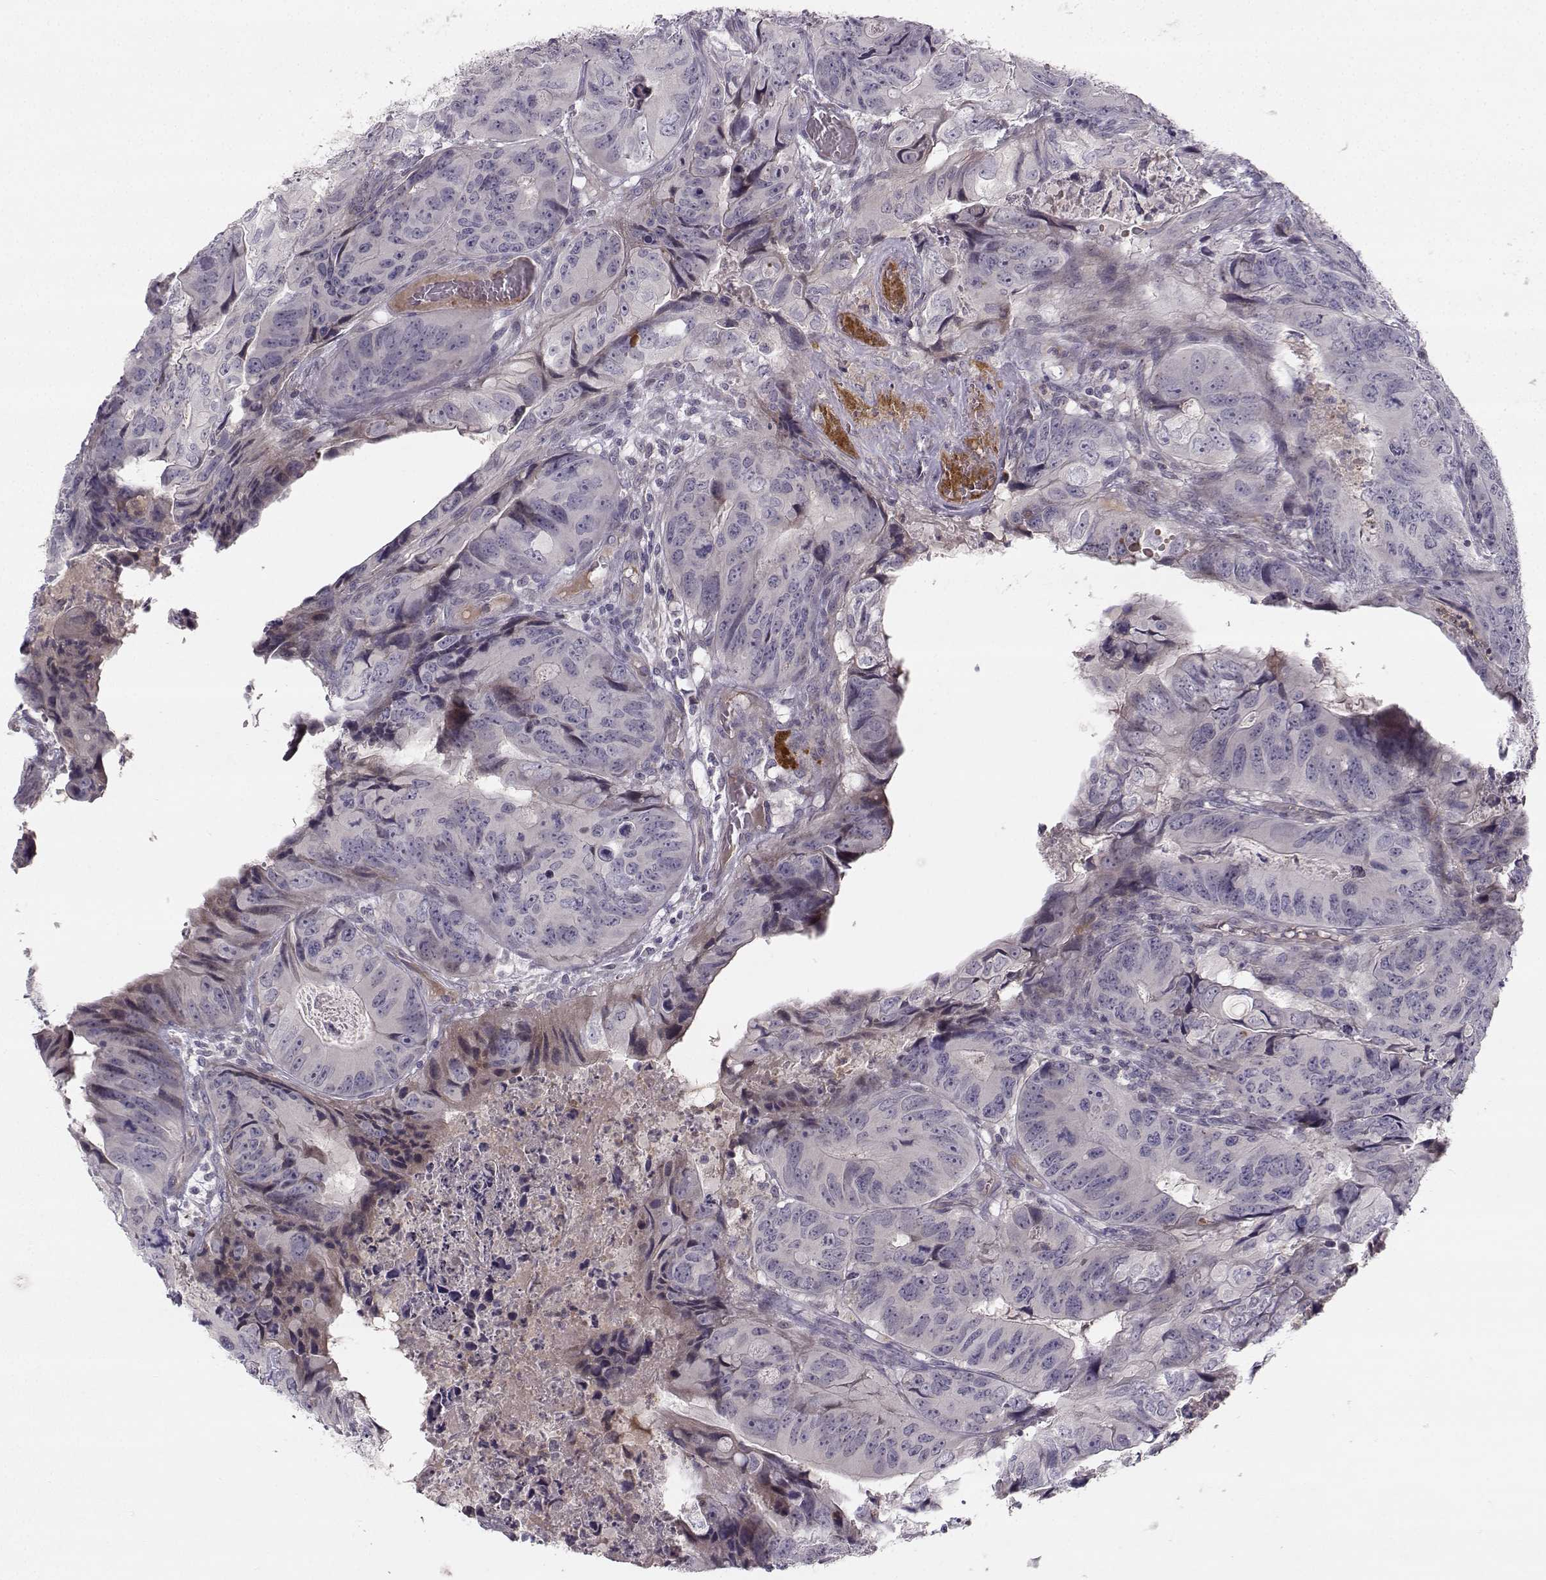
{"staining": {"intensity": "negative", "quantity": "none", "location": "none"}, "tissue": "colorectal cancer", "cell_type": "Tumor cells", "image_type": "cancer", "snomed": [{"axis": "morphology", "description": "Adenocarcinoma, NOS"}, {"axis": "topography", "description": "Colon"}], "caption": "IHC micrograph of human adenocarcinoma (colorectal) stained for a protein (brown), which displays no expression in tumor cells. Nuclei are stained in blue.", "gene": "OPRD1", "patient": {"sex": "male", "age": 79}}